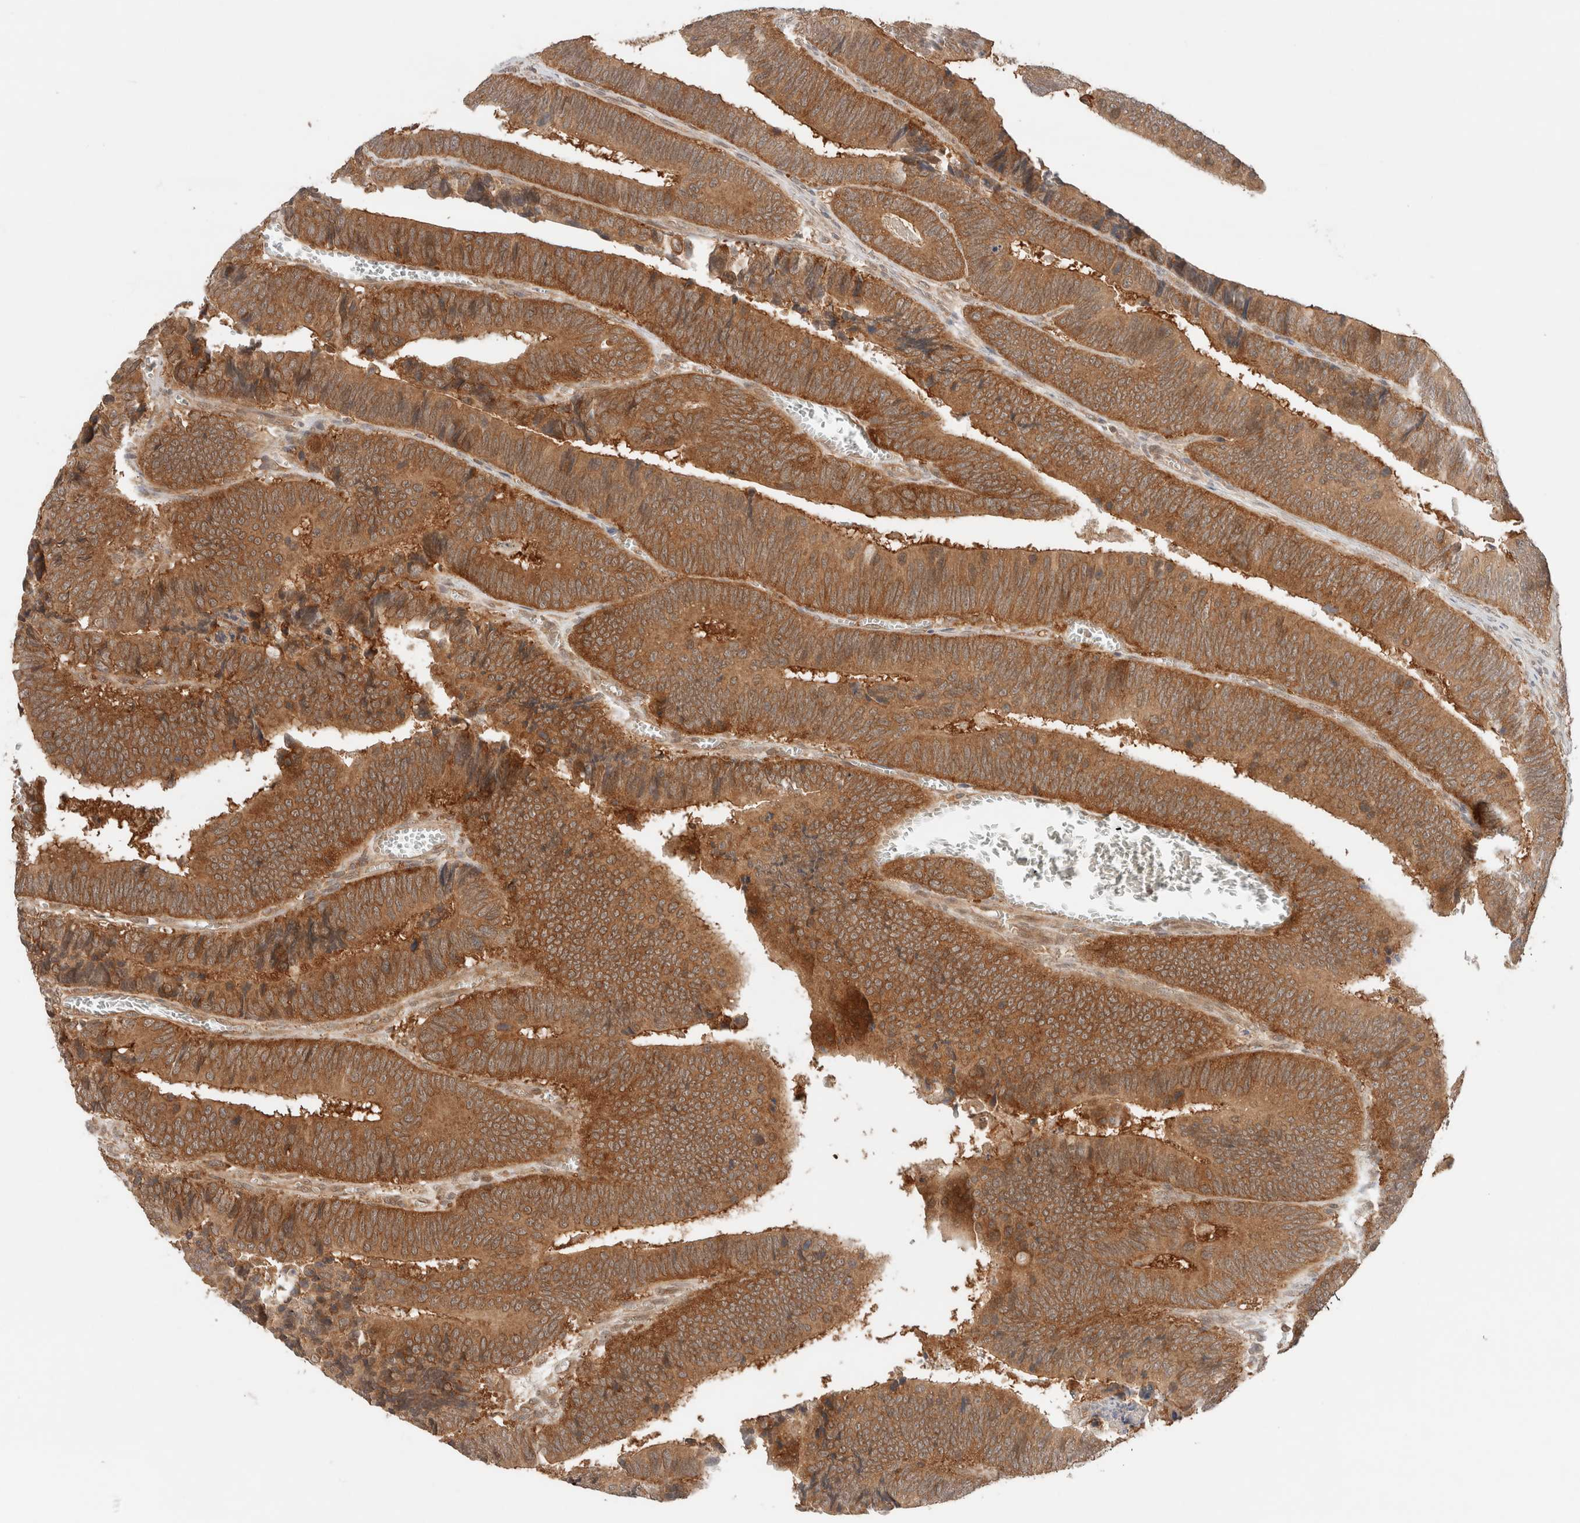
{"staining": {"intensity": "moderate", "quantity": ">75%", "location": "cytoplasmic/membranous"}, "tissue": "colorectal cancer", "cell_type": "Tumor cells", "image_type": "cancer", "snomed": [{"axis": "morphology", "description": "Inflammation, NOS"}, {"axis": "morphology", "description": "Adenocarcinoma, NOS"}, {"axis": "topography", "description": "Colon"}], "caption": "Protein staining exhibits moderate cytoplasmic/membranous staining in about >75% of tumor cells in colorectal cancer.", "gene": "ARFGEF2", "patient": {"sex": "male", "age": 72}}